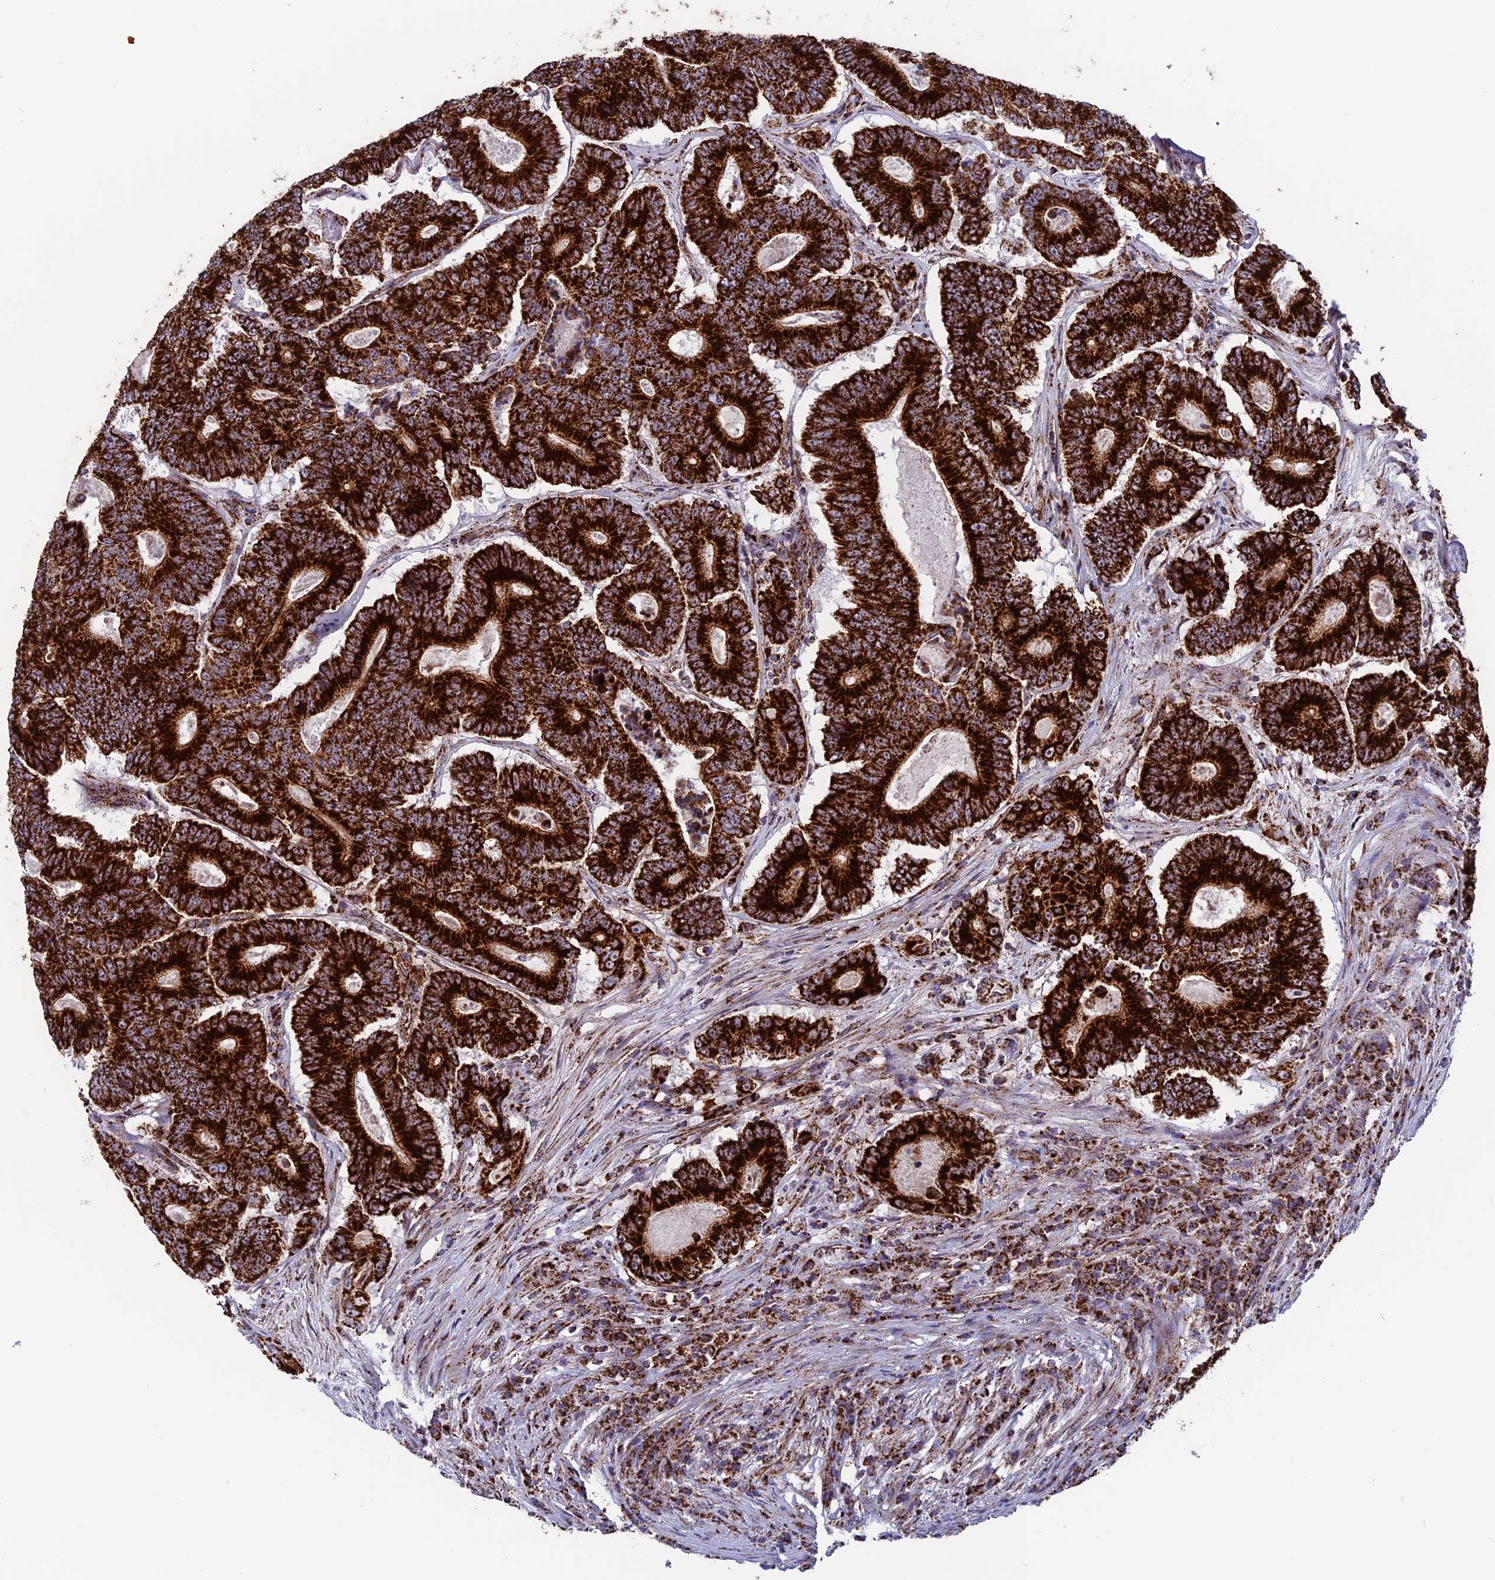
{"staining": {"intensity": "strong", "quantity": ">75%", "location": "cytoplasmic/membranous"}, "tissue": "colorectal cancer", "cell_type": "Tumor cells", "image_type": "cancer", "snomed": [{"axis": "morphology", "description": "Adenocarcinoma, NOS"}, {"axis": "topography", "description": "Colon"}], "caption": "Immunohistochemical staining of colorectal cancer (adenocarcinoma) shows strong cytoplasmic/membranous protein staining in approximately >75% of tumor cells. (DAB (3,3'-diaminobenzidine) IHC with brightfield microscopy, high magnification).", "gene": "MRPS18B", "patient": {"sex": "male", "age": 83}}